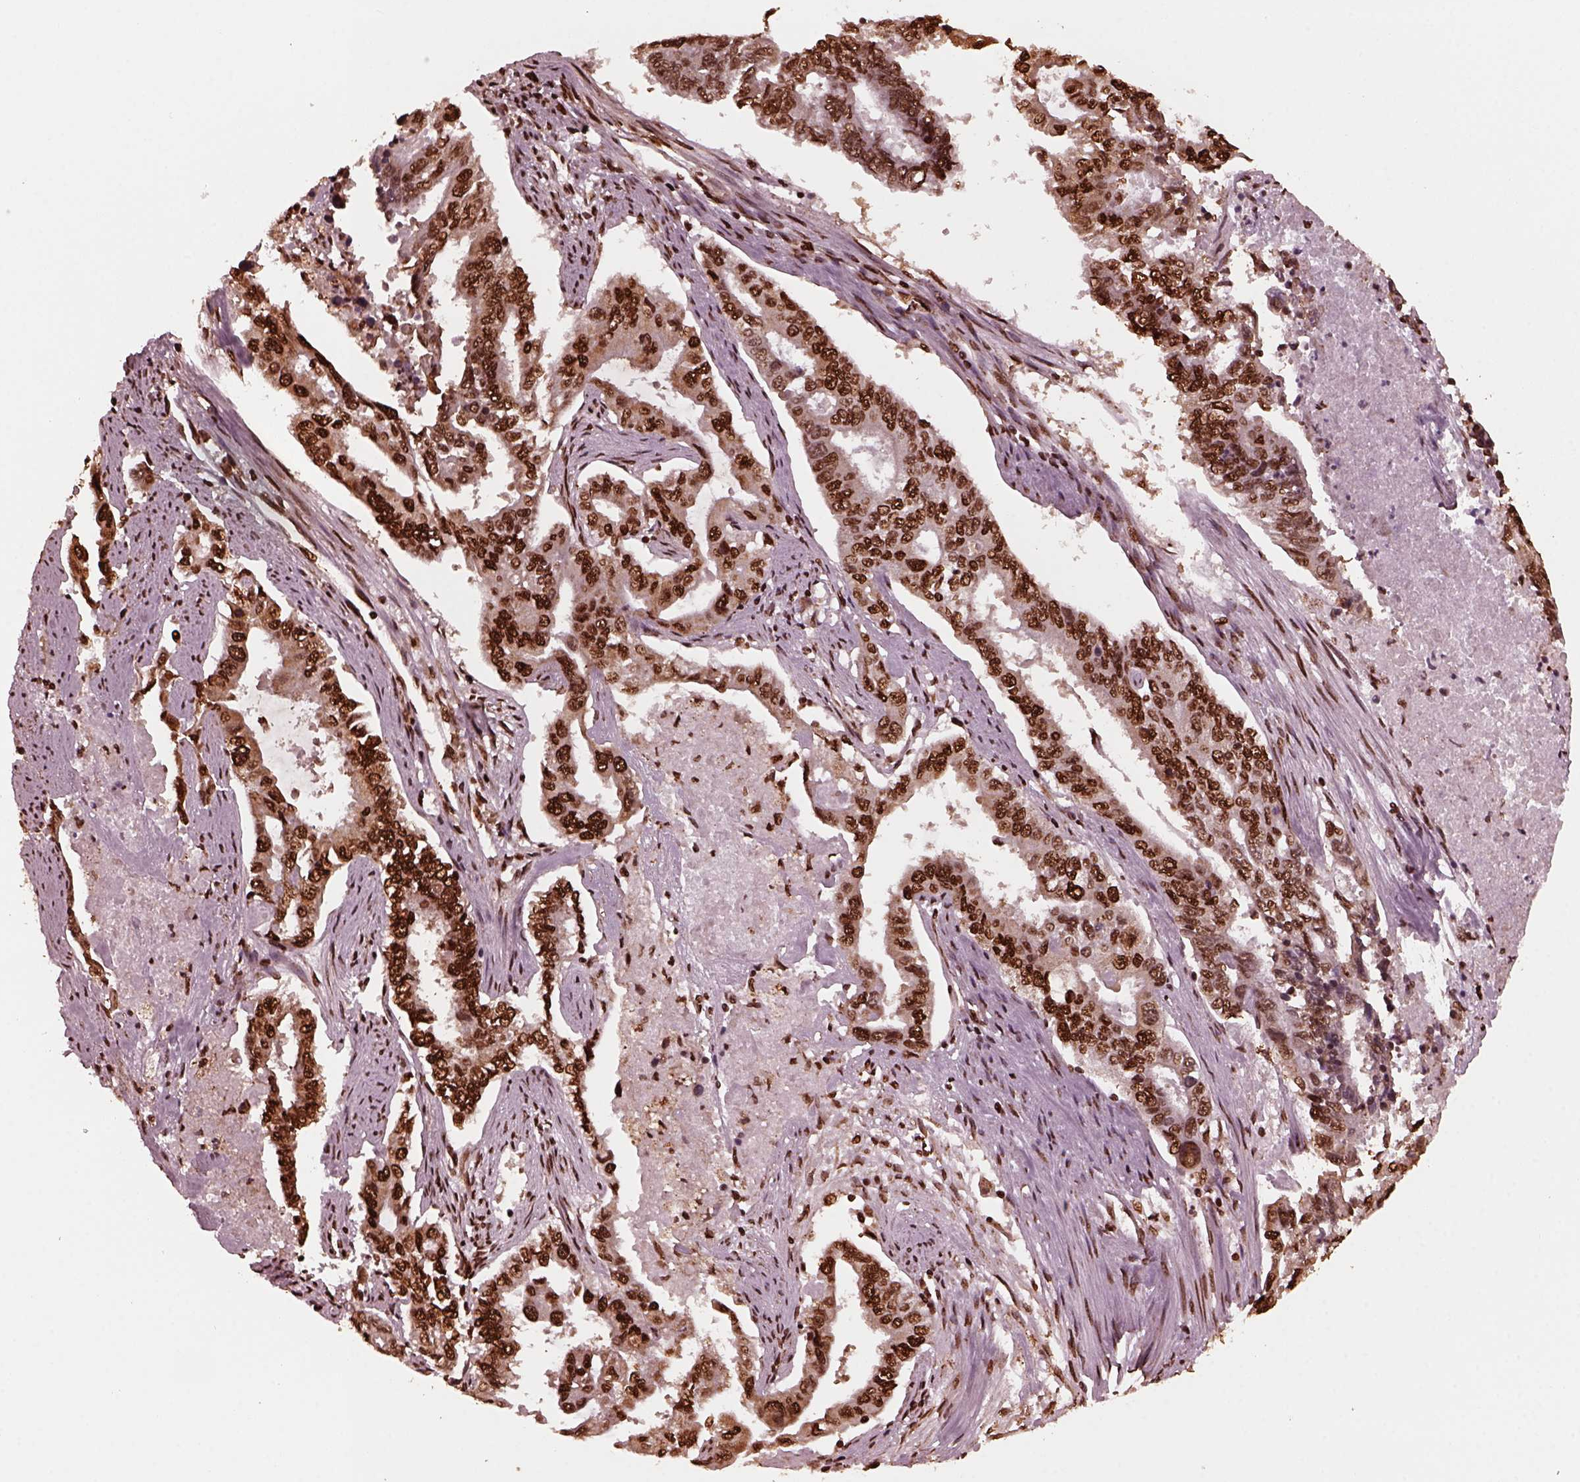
{"staining": {"intensity": "strong", "quantity": ">75%", "location": "nuclear"}, "tissue": "endometrial cancer", "cell_type": "Tumor cells", "image_type": "cancer", "snomed": [{"axis": "morphology", "description": "Adenocarcinoma, NOS"}, {"axis": "topography", "description": "Uterus"}], "caption": "Immunohistochemistry photomicrograph of neoplastic tissue: endometrial cancer stained using immunohistochemistry (IHC) reveals high levels of strong protein expression localized specifically in the nuclear of tumor cells, appearing as a nuclear brown color.", "gene": "NSD1", "patient": {"sex": "female", "age": 59}}